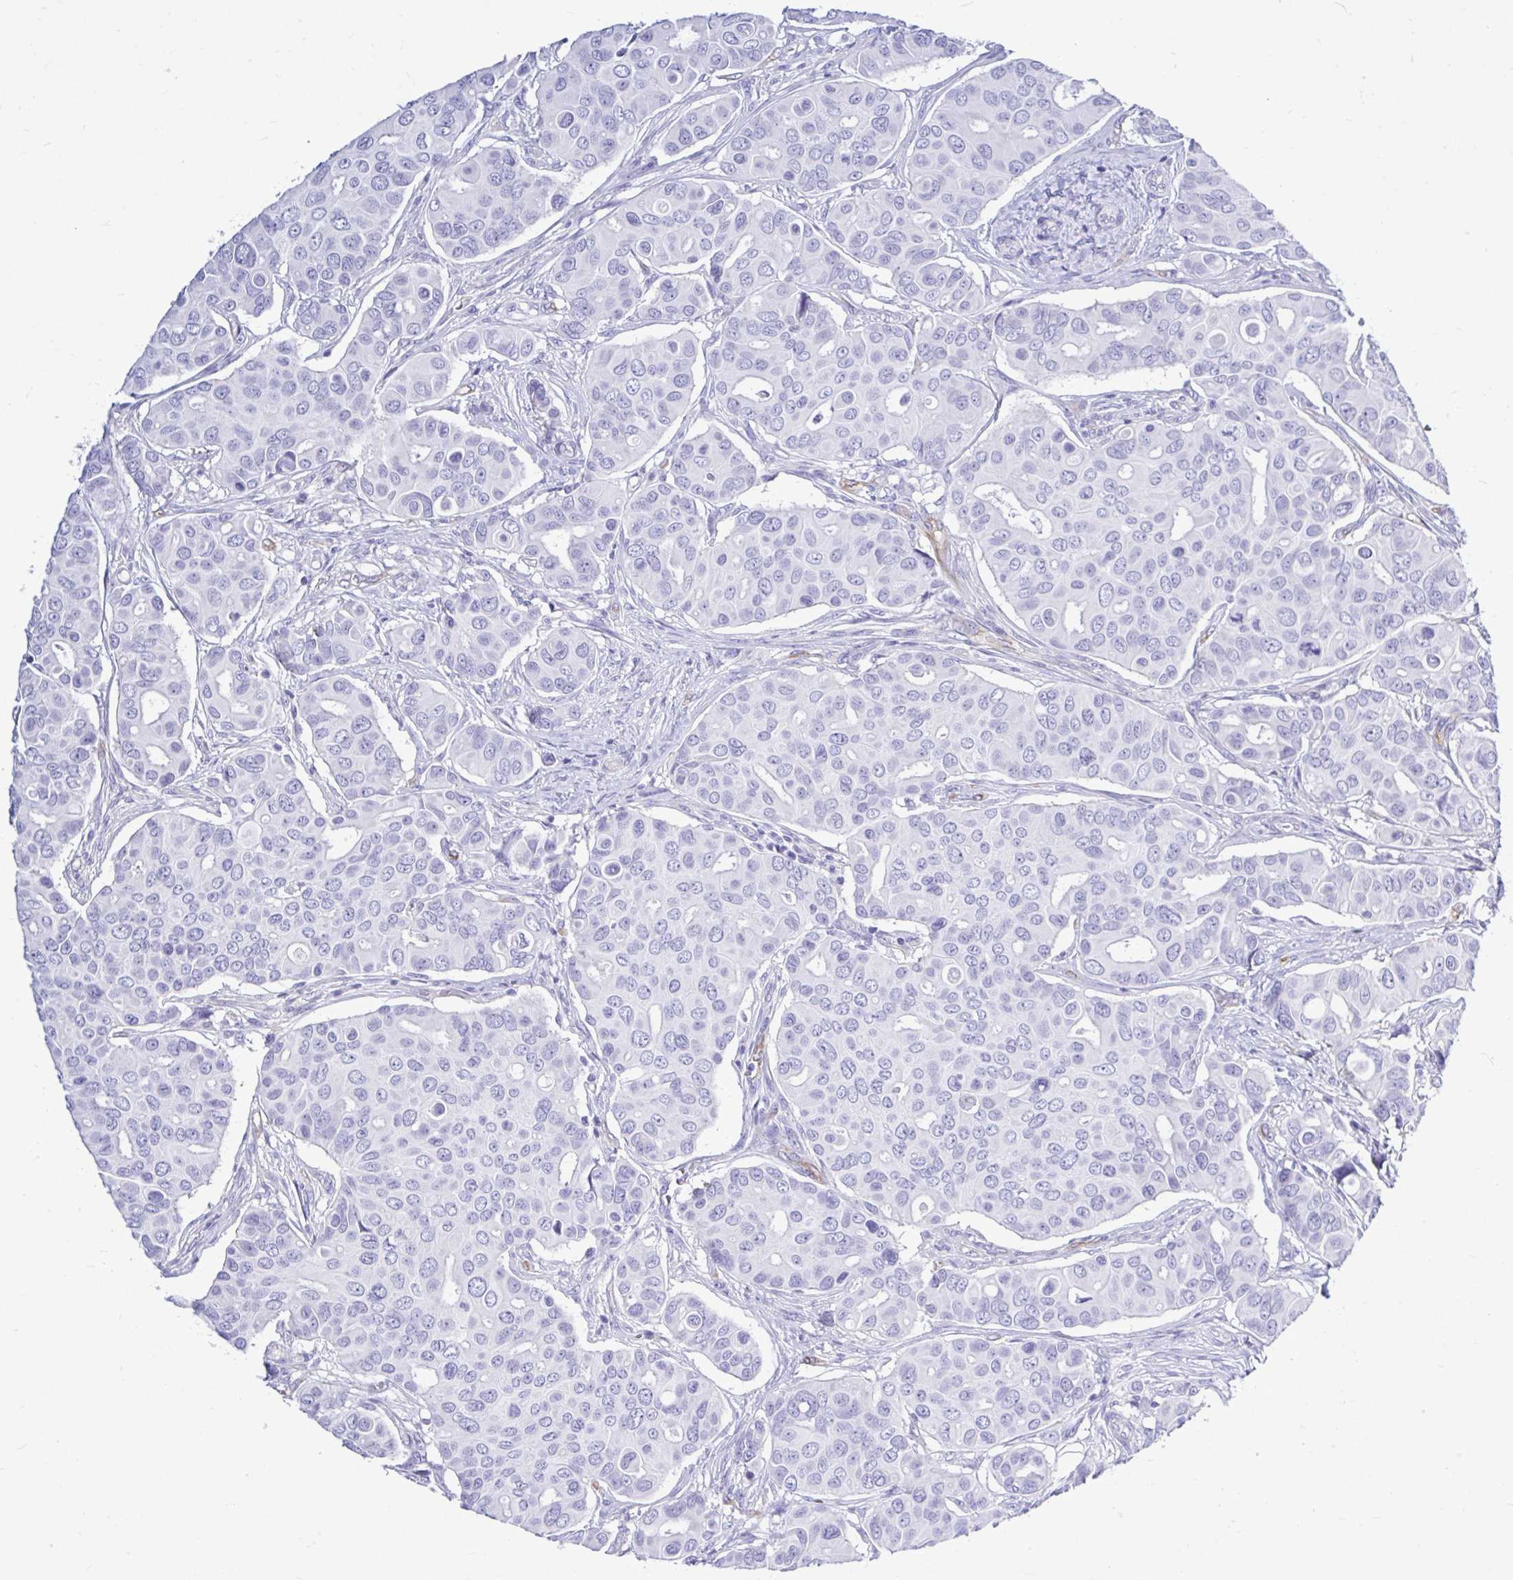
{"staining": {"intensity": "negative", "quantity": "none", "location": "none"}, "tissue": "breast cancer", "cell_type": "Tumor cells", "image_type": "cancer", "snomed": [{"axis": "morphology", "description": "Normal tissue, NOS"}, {"axis": "morphology", "description": "Duct carcinoma"}, {"axis": "topography", "description": "Skin"}, {"axis": "topography", "description": "Breast"}], "caption": "Breast cancer (intraductal carcinoma) stained for a protein using immunohistochemistry shows no staining tumor cells.", "gene": "ABCG2", "patient": {"sex": "female", "age": 54}}